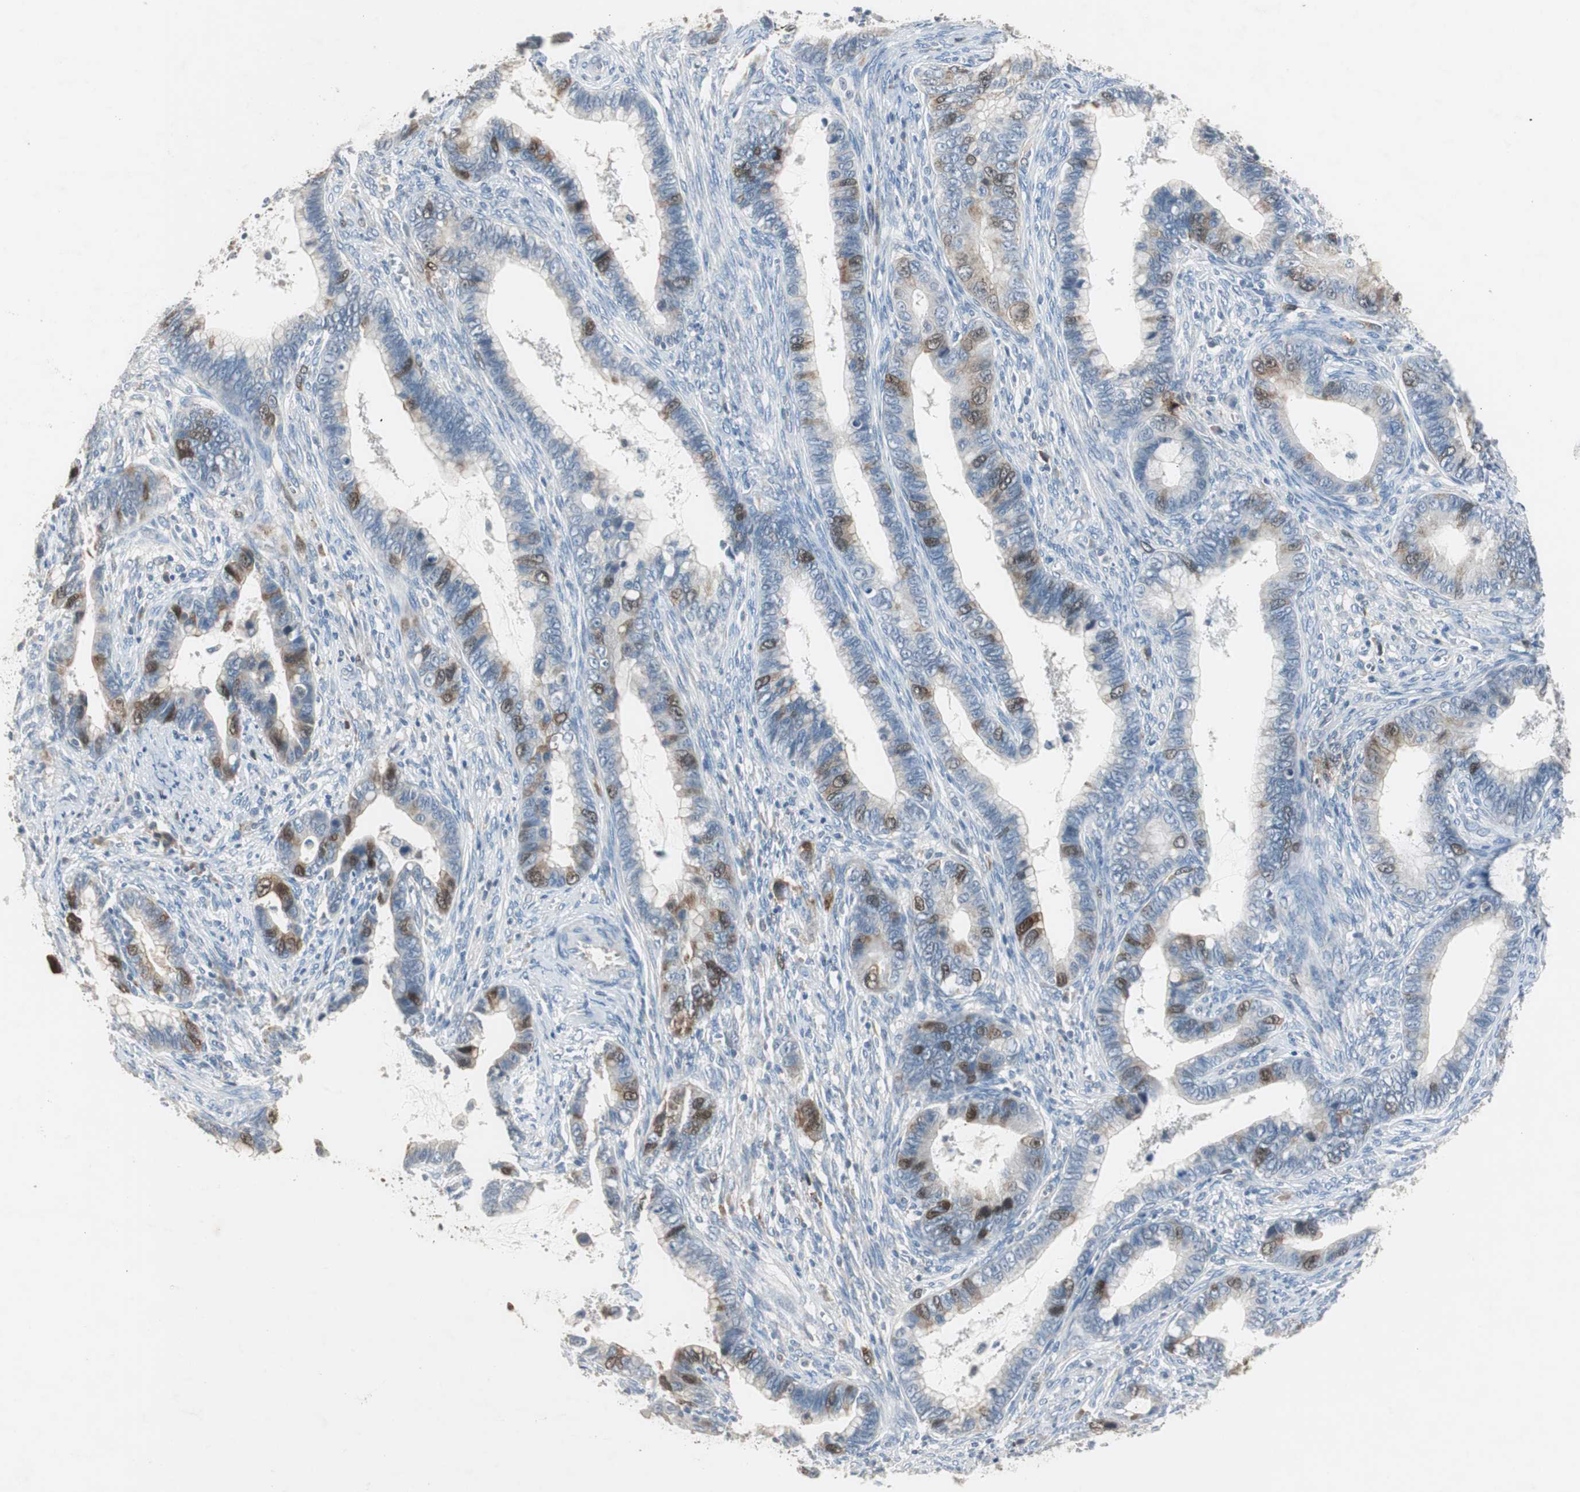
{"staining": {"intensity": "moderate", "quantity": "<25%", "location": "cytoplasmic/membranous"}, "tissue": "cervical cancer", "cell_type": "Tumor cells", "image_type": "cancer", "snomed": [{"axis": "morphology", "description": "Adenocarcinoma, NOS"}, {"axis": "topography", "description": "Cervix"}], "caption": "Cervical cancer tissue displays moderate cytoplasmic/membranous staining in approximately <25% of tumor cells, visualized by immunohistochemistry.", "gene": "TK1", "patient": {"sex": "female", "age": 44}}